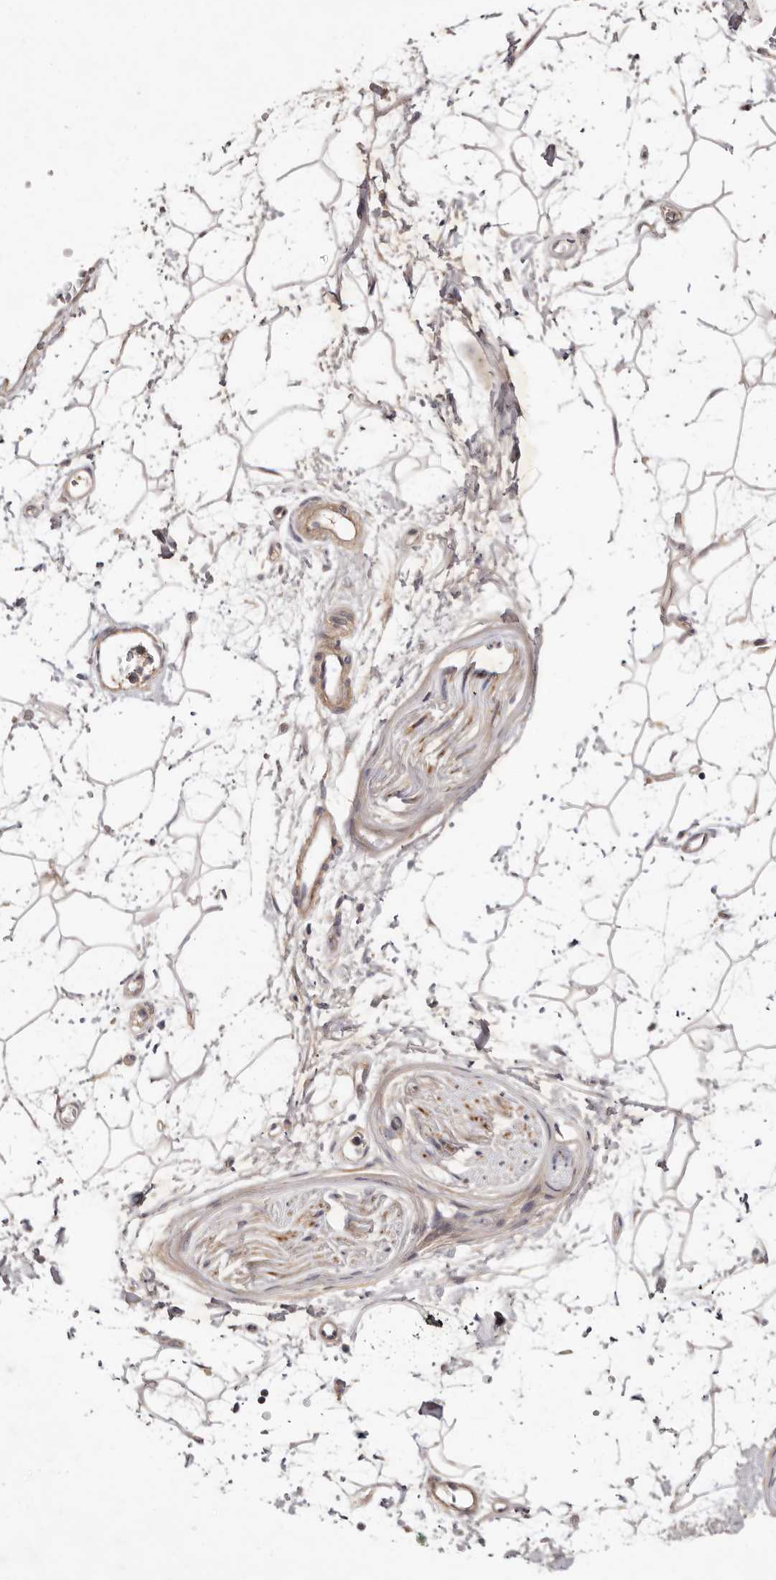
{"staining": {"intensity": "weak", "quantity": ">75%", "location": "cytoplasmic/membranous"}, "tissue": "adipose tissue", "cell_type": "Adipocytes", "image_type": "normal", "snomed": [{"axis": "morphology", "description": "Normal tissue, NOS"}, {"axis": "topography", "description": "Soft tissue"}], "caption": "Protein expression analysis of normal adipose tissue exhibits weak cytoplasmic/membranous staining in approximately >75% of adipocytes. Nuclei are stained in blue.", "gene": "ADAMTS9", "patient": {"sex": "male", "age": 72}}